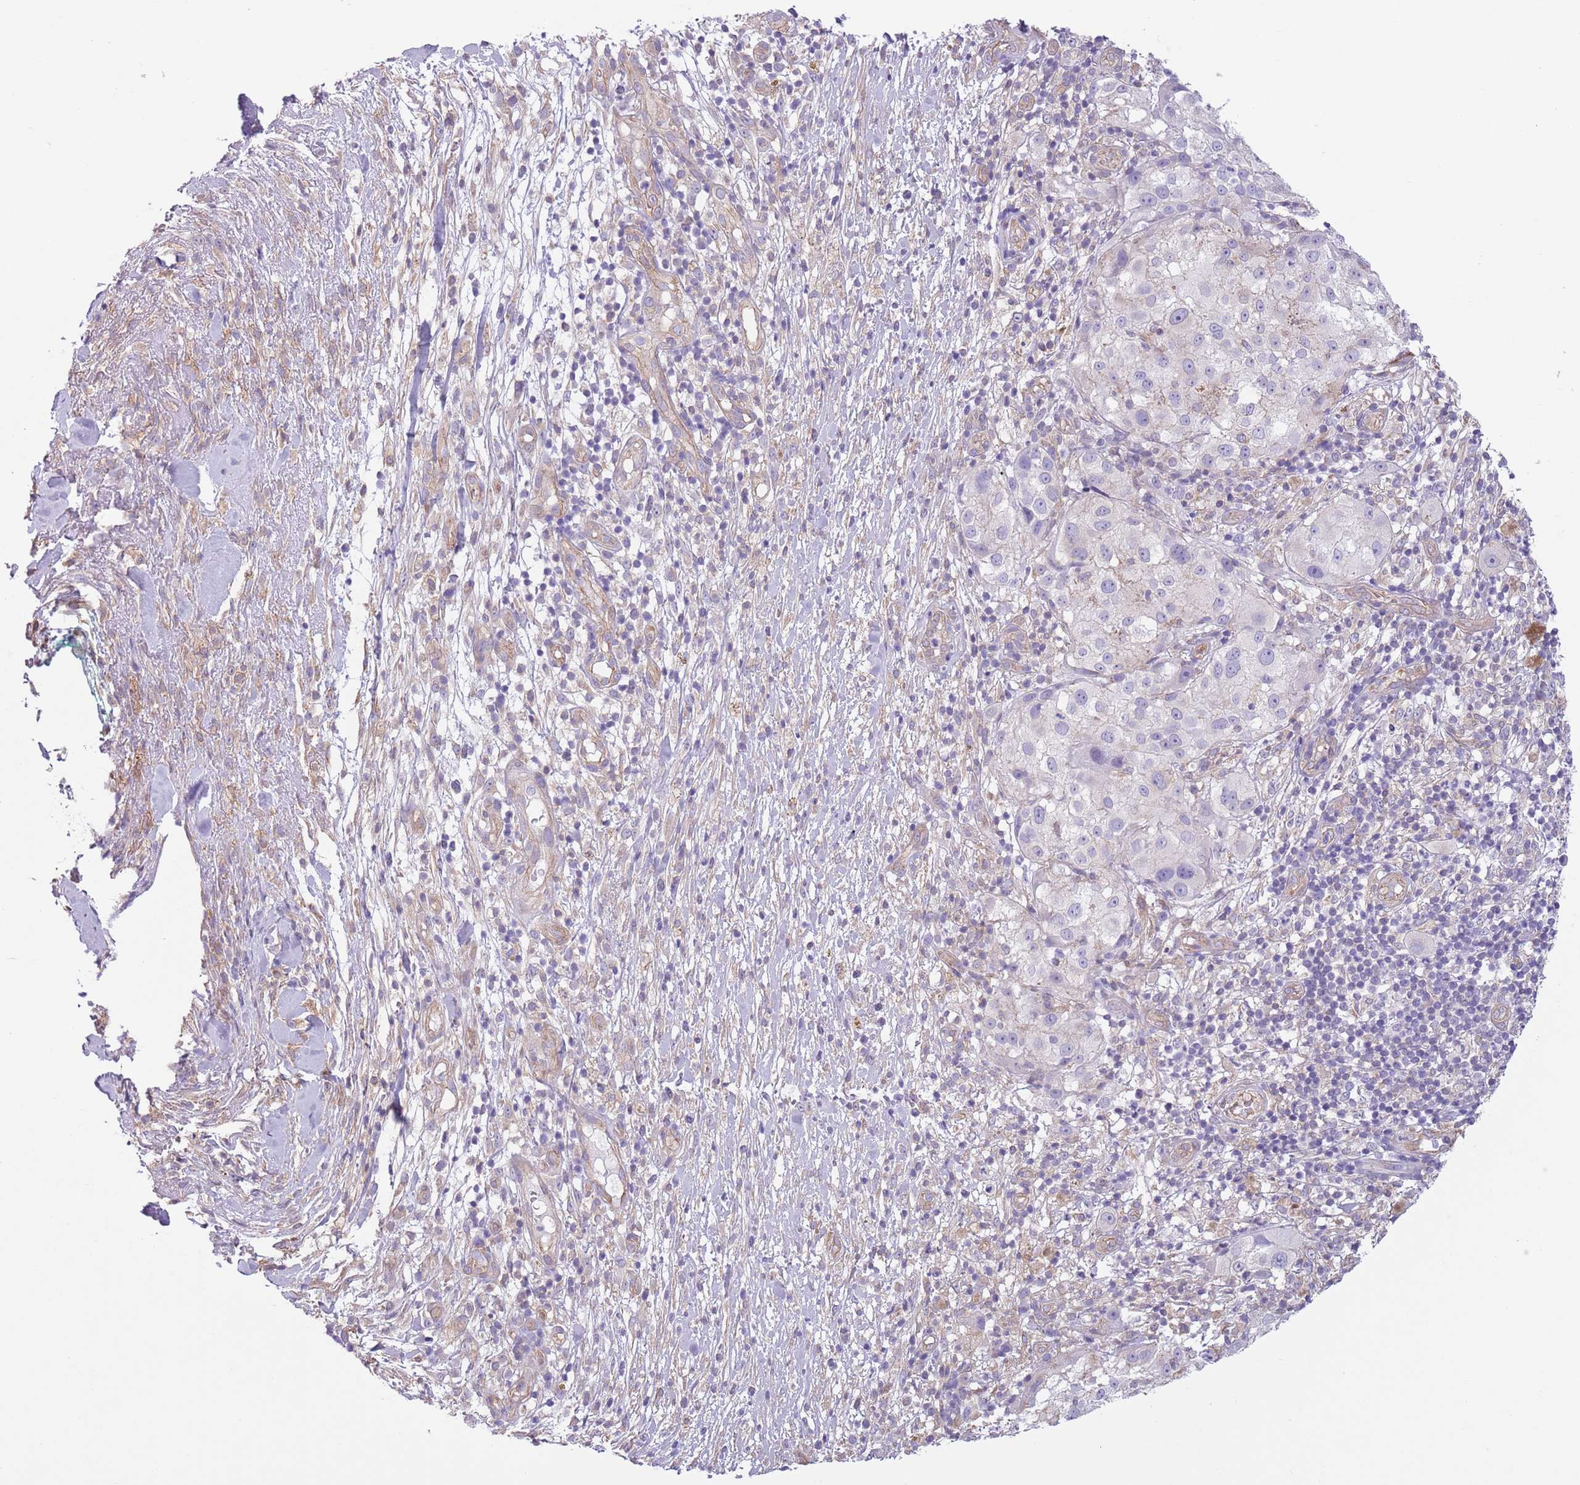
{"staining": {"intensity": "negative", "quantity": "none", "location": "none"}, "tissue": "melanoma", "cell_type": "Tumor cells", "image_type": "cancer", "snomed": [{"axis": "morphology", "description": "Normal morphology"}, {"axis": "morphology", "description": "Malignant melanoma, NOS"}, {"axis": "topography", "description": "Skin"}], "caption": "The photomicrograph demonstrates no staining of tumor cells in melanoma. Nuclei are stained in blue.", "gene": "RBP3", "patient": {"sex": "female", "age": 72}}